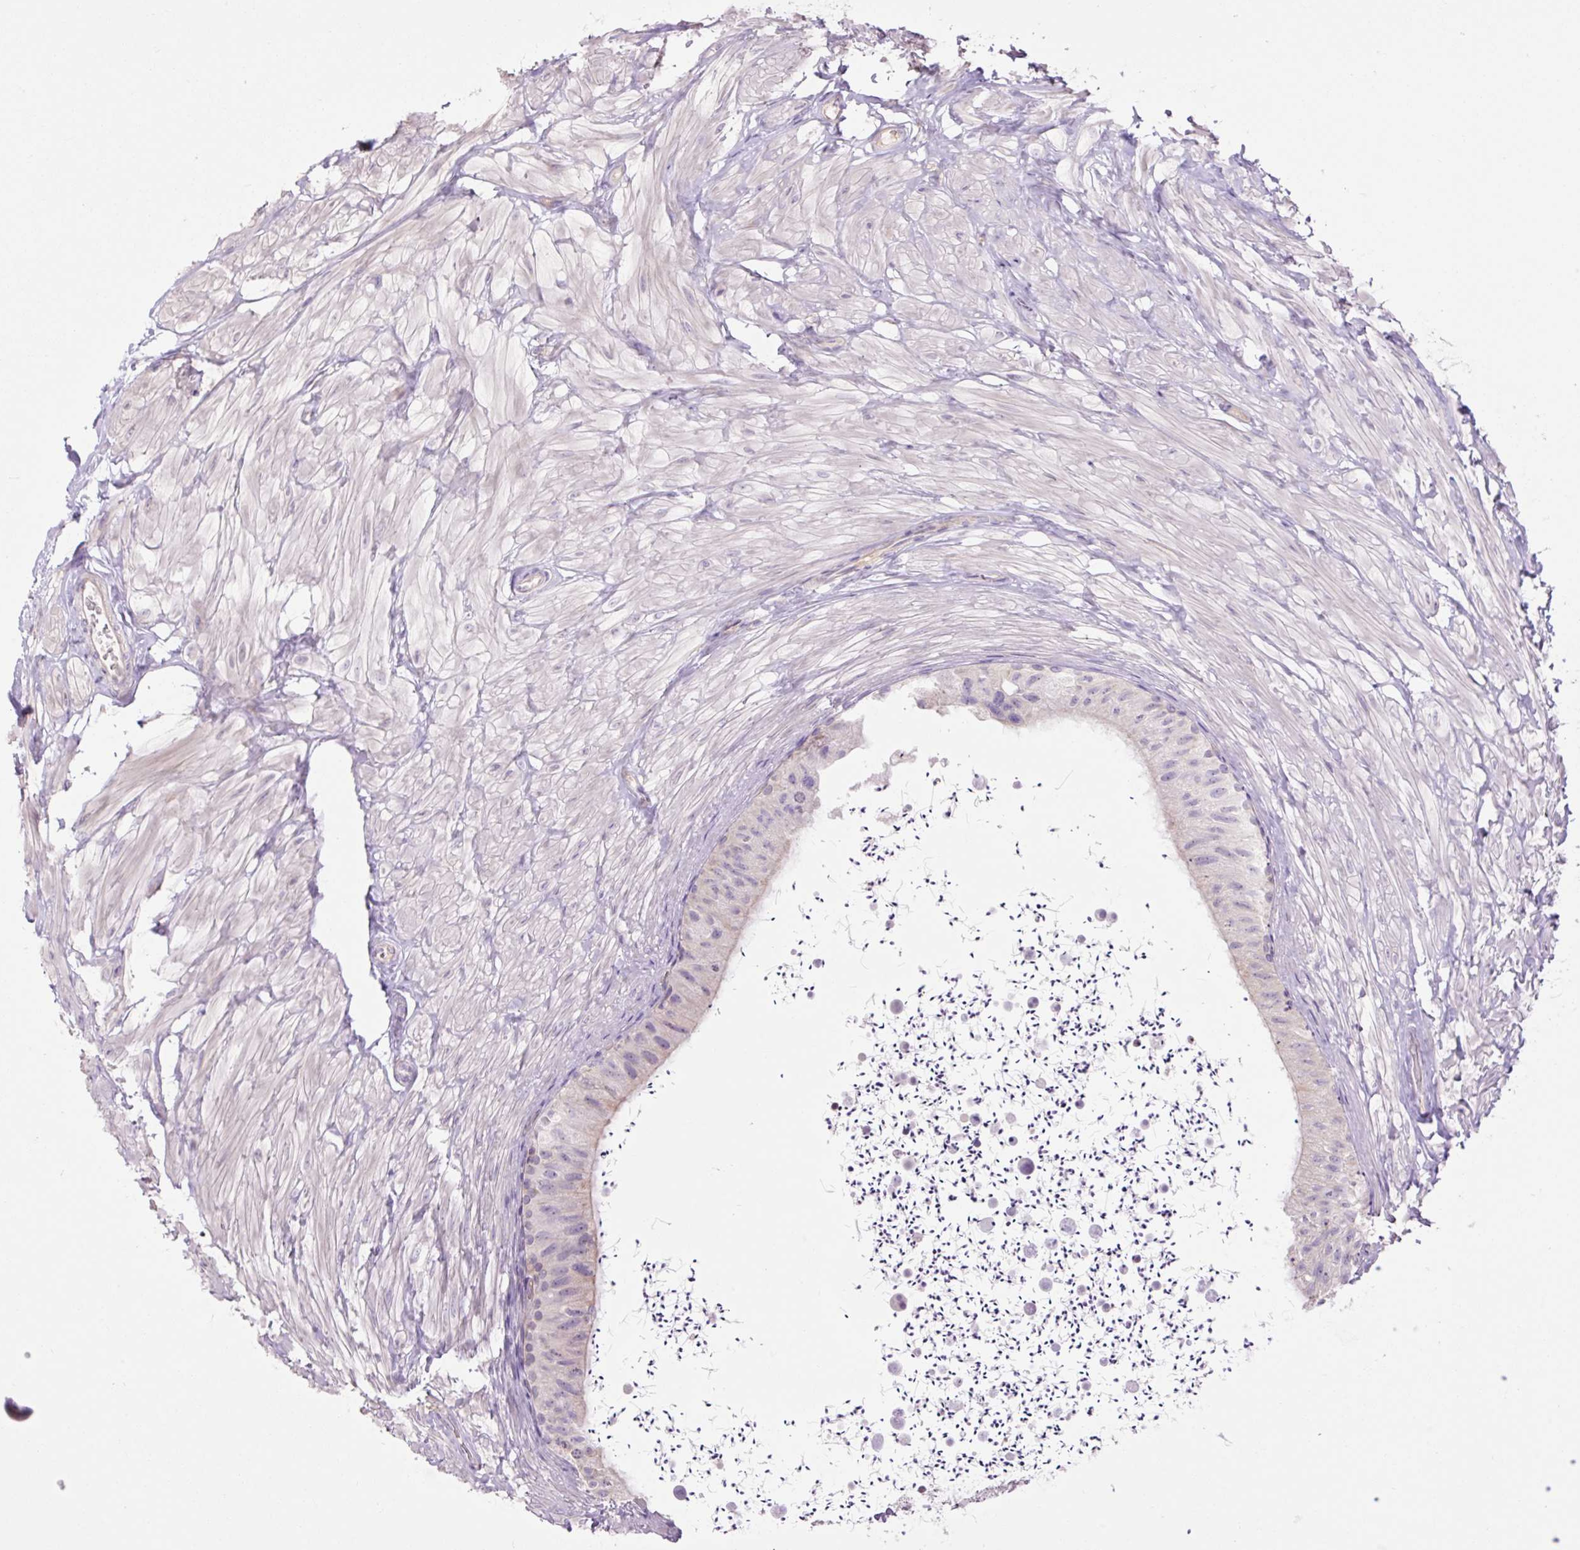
{"staining": {"intensity": "weak", "quantity": "<25%", "location": "cytoplasmic/membranous"}, "tissue": "epididymis", "cell_type": "Glandular cells", "image_type": "normal", "snomed": [{"axis": "morphology", "description": "Normal tissue, NOS"}, {"axis": "topography", "description": "Epididymis"}, {"axis": "topography", "description": "Peripheral nerve tissue"}], "caption": "This micrograph is of normal epididymis stained with immunohistochemistry (IHC) to label a protein in brown with the nuclei are counter-stained blue. There is no staining in glandular cells. The staining was performed using DAB (3,3'-diaminobenzidine) to visualize the protein expression in brown, while the nuclei were stained in blue with hematoxylin (Magnification: 20x).", "gene": "GRID2", "patient": {"sex": "male", "age": 32}}